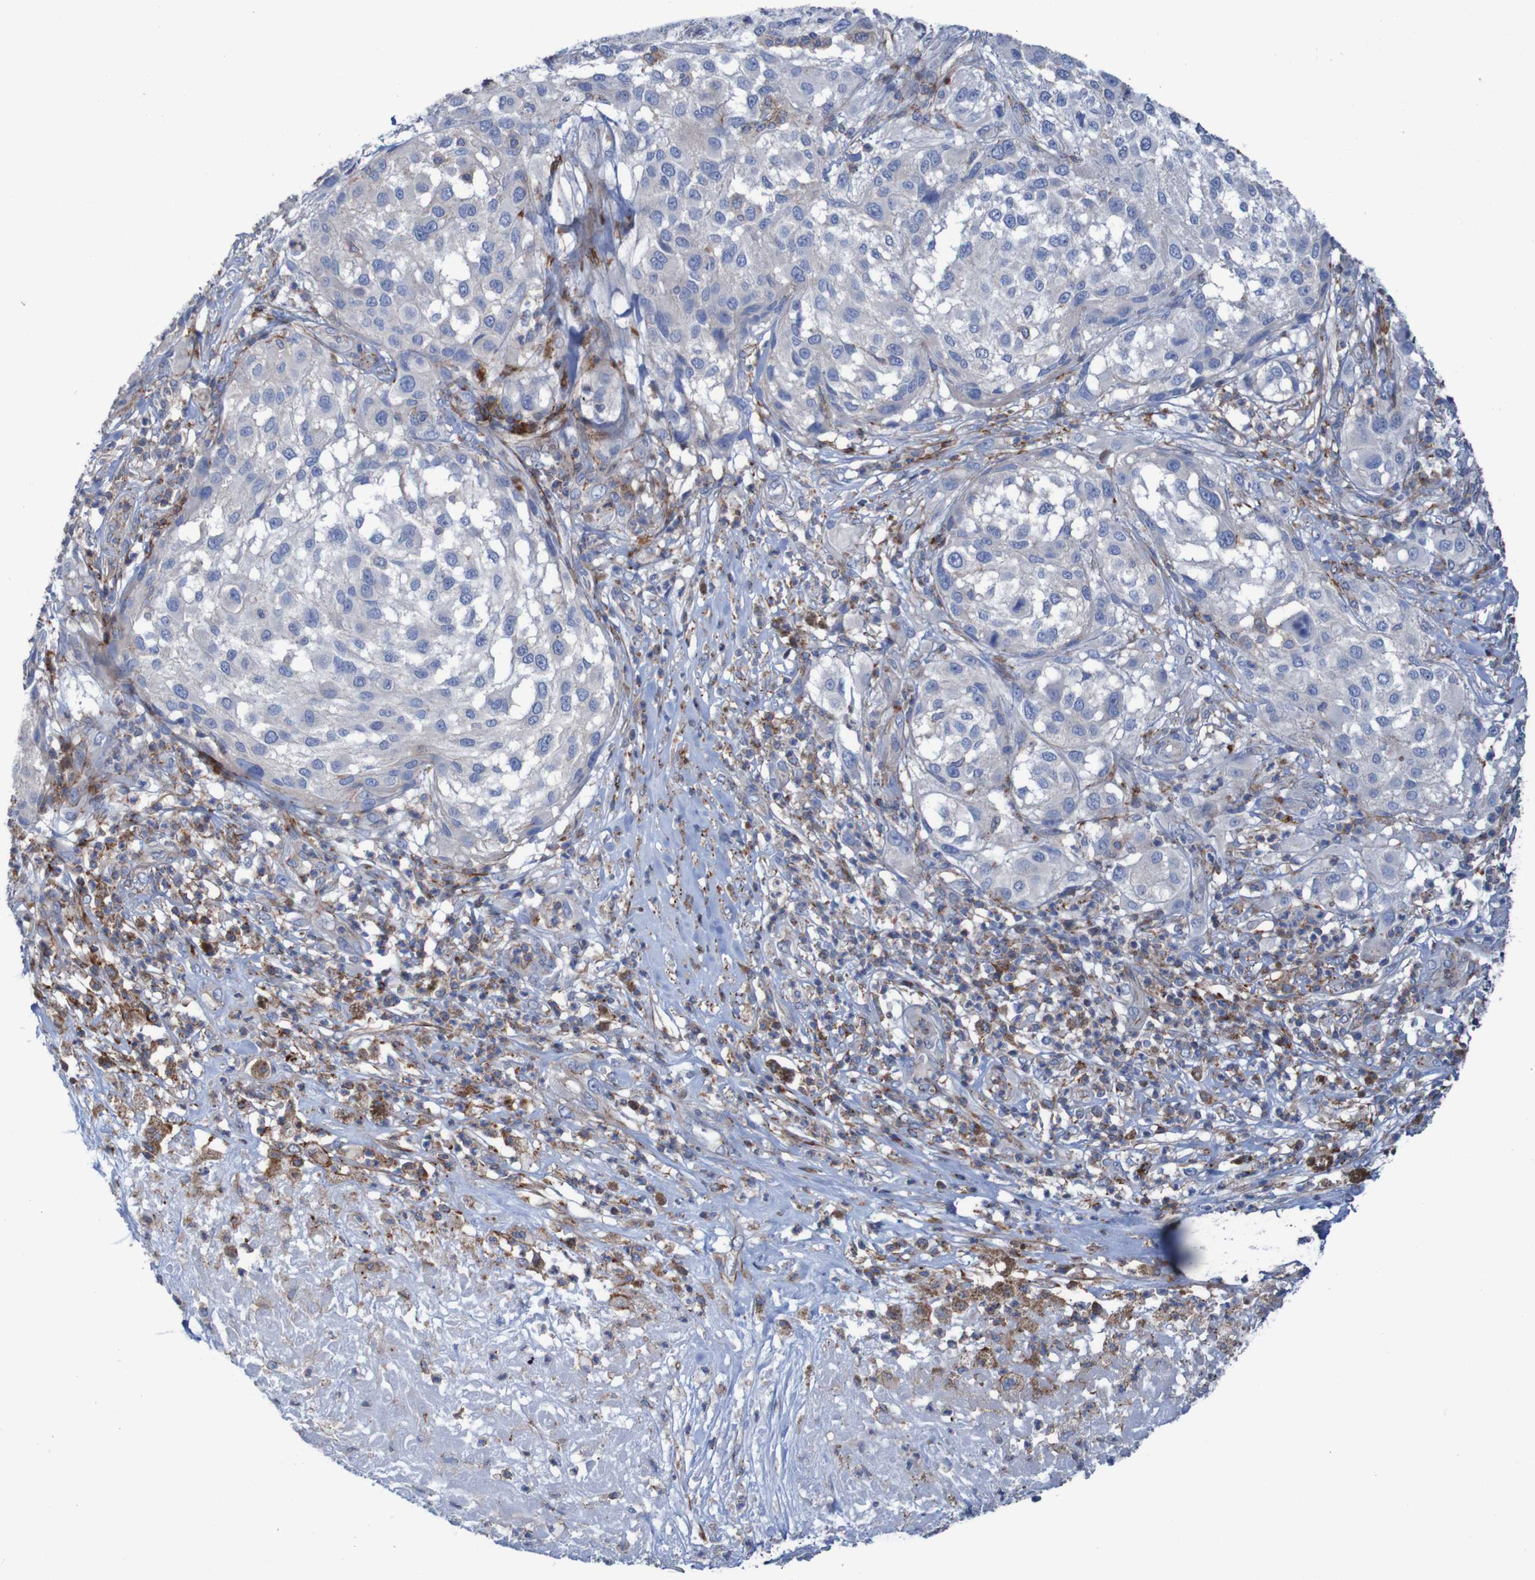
{"staining": {"intensity": "negative", "quantity": "none", "location": "none"}, "tissue": "melanoma", "cell_type": "Tumor cells", "image_type": "cancer", "snomed": [{"axis": "morphology", "description": "Necrosis, NOS"}, {"axis": "morphology", "description": "Malignant melanoma, NOS"}, {"axis": "topography", "description": "Skin"}], "caption": "This photomicrograph is of melanoma stained with immunohistochemistry to label a protein in brown with the nuclei are counter-stained blue. There is no positivity in tumor cells. (IHC, brightfield microscopy, high magnification).", "gene": "RNF182", "patient": {"sex": "female", "age": 87}}